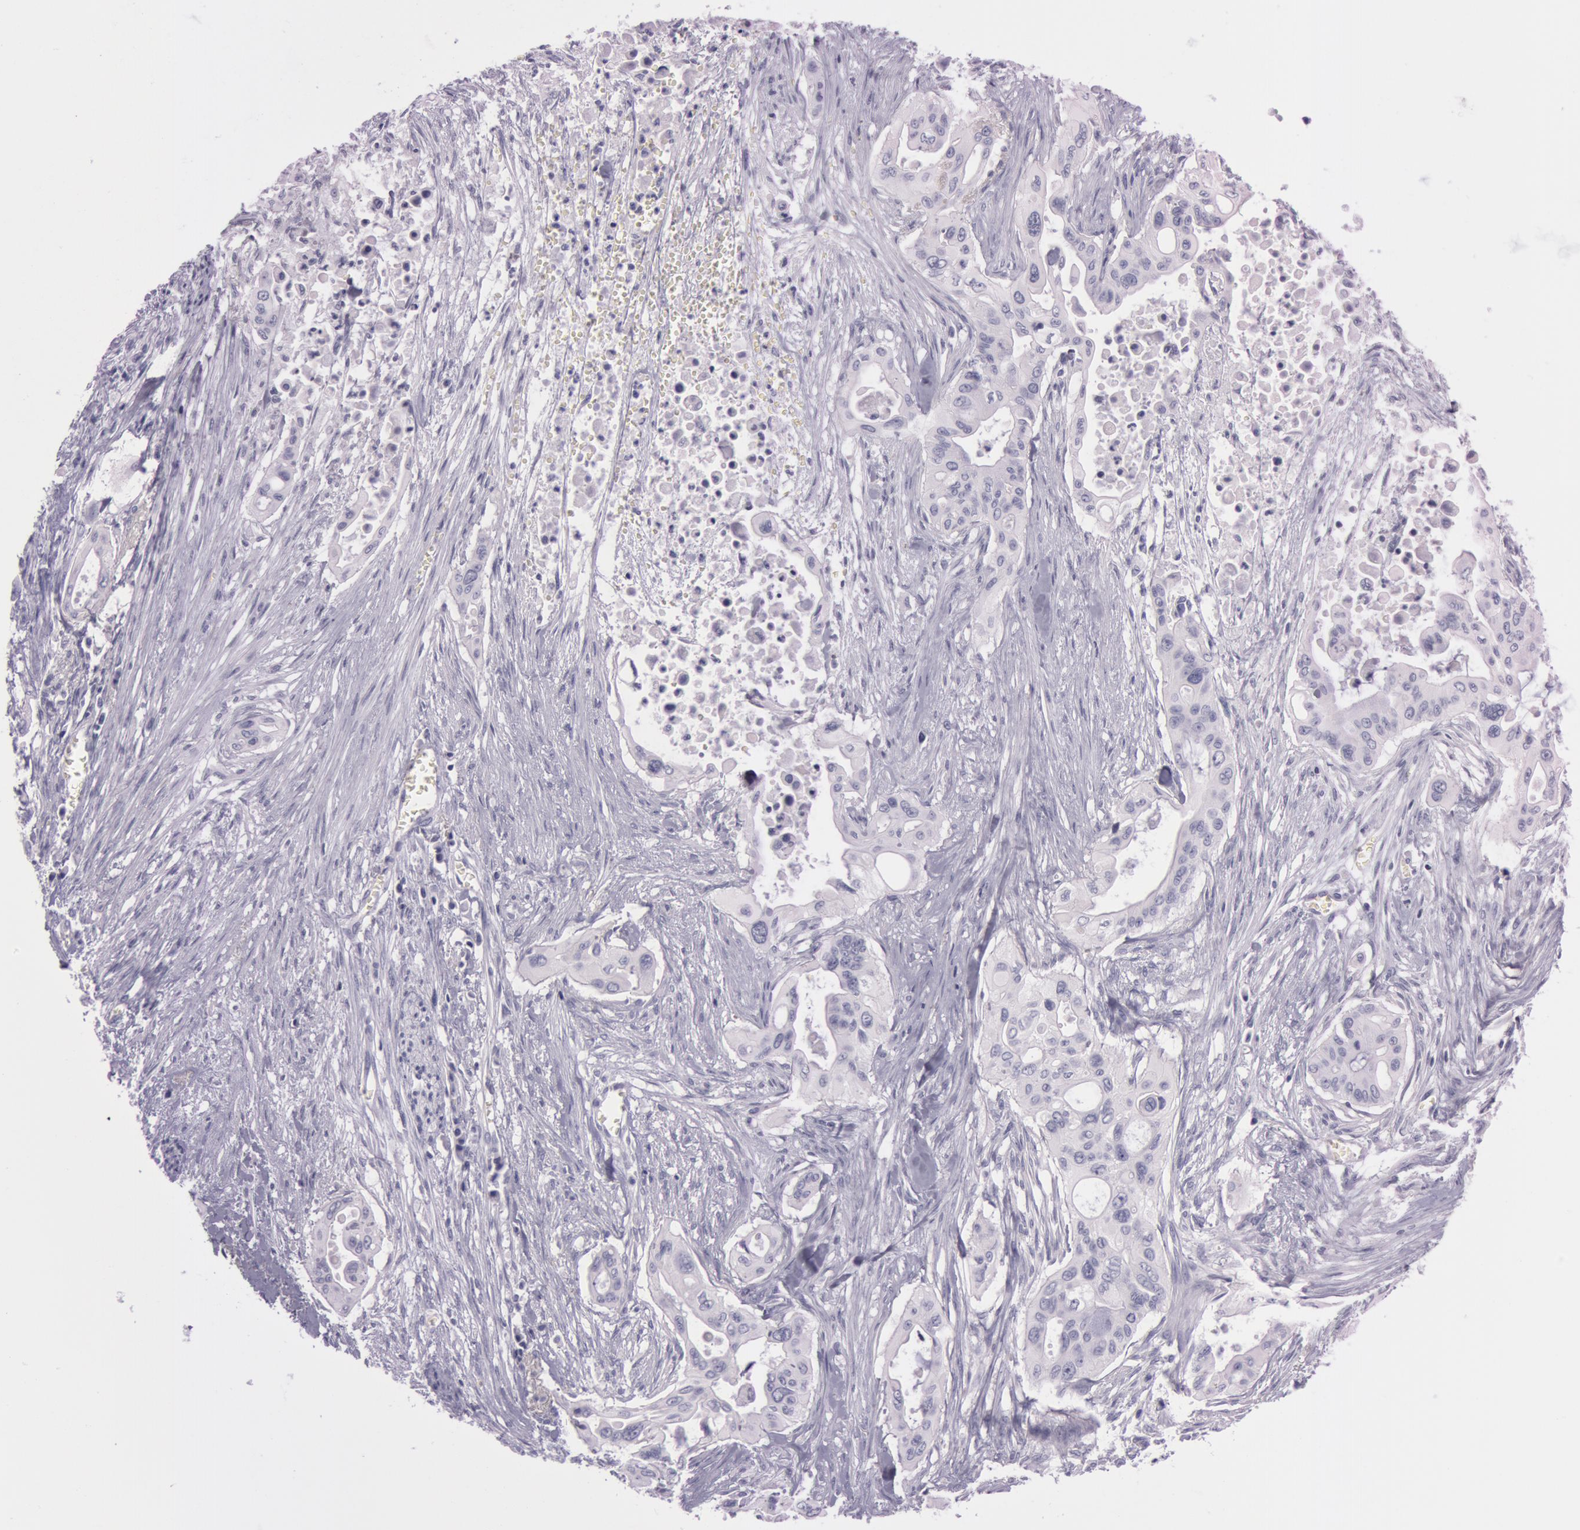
{"staining": {"intensity": "negative", "quantity": "none", "location": "none"}, "tissue": "pancreatic cancer", "cell_type": "Tumor cells", "image_type": "cancer", "snomed": [{"axis": "morphology", "description": "Adenocarcinoma, NOS"}, {"axis": "topography", "description": "Pancreas"}], "caption": "Tumor cells show no significant protein staining in pancreatic cancer (adenocarcinoma).", "gene": "S100A7", "patient": {"sex": "male", "age": 77}}